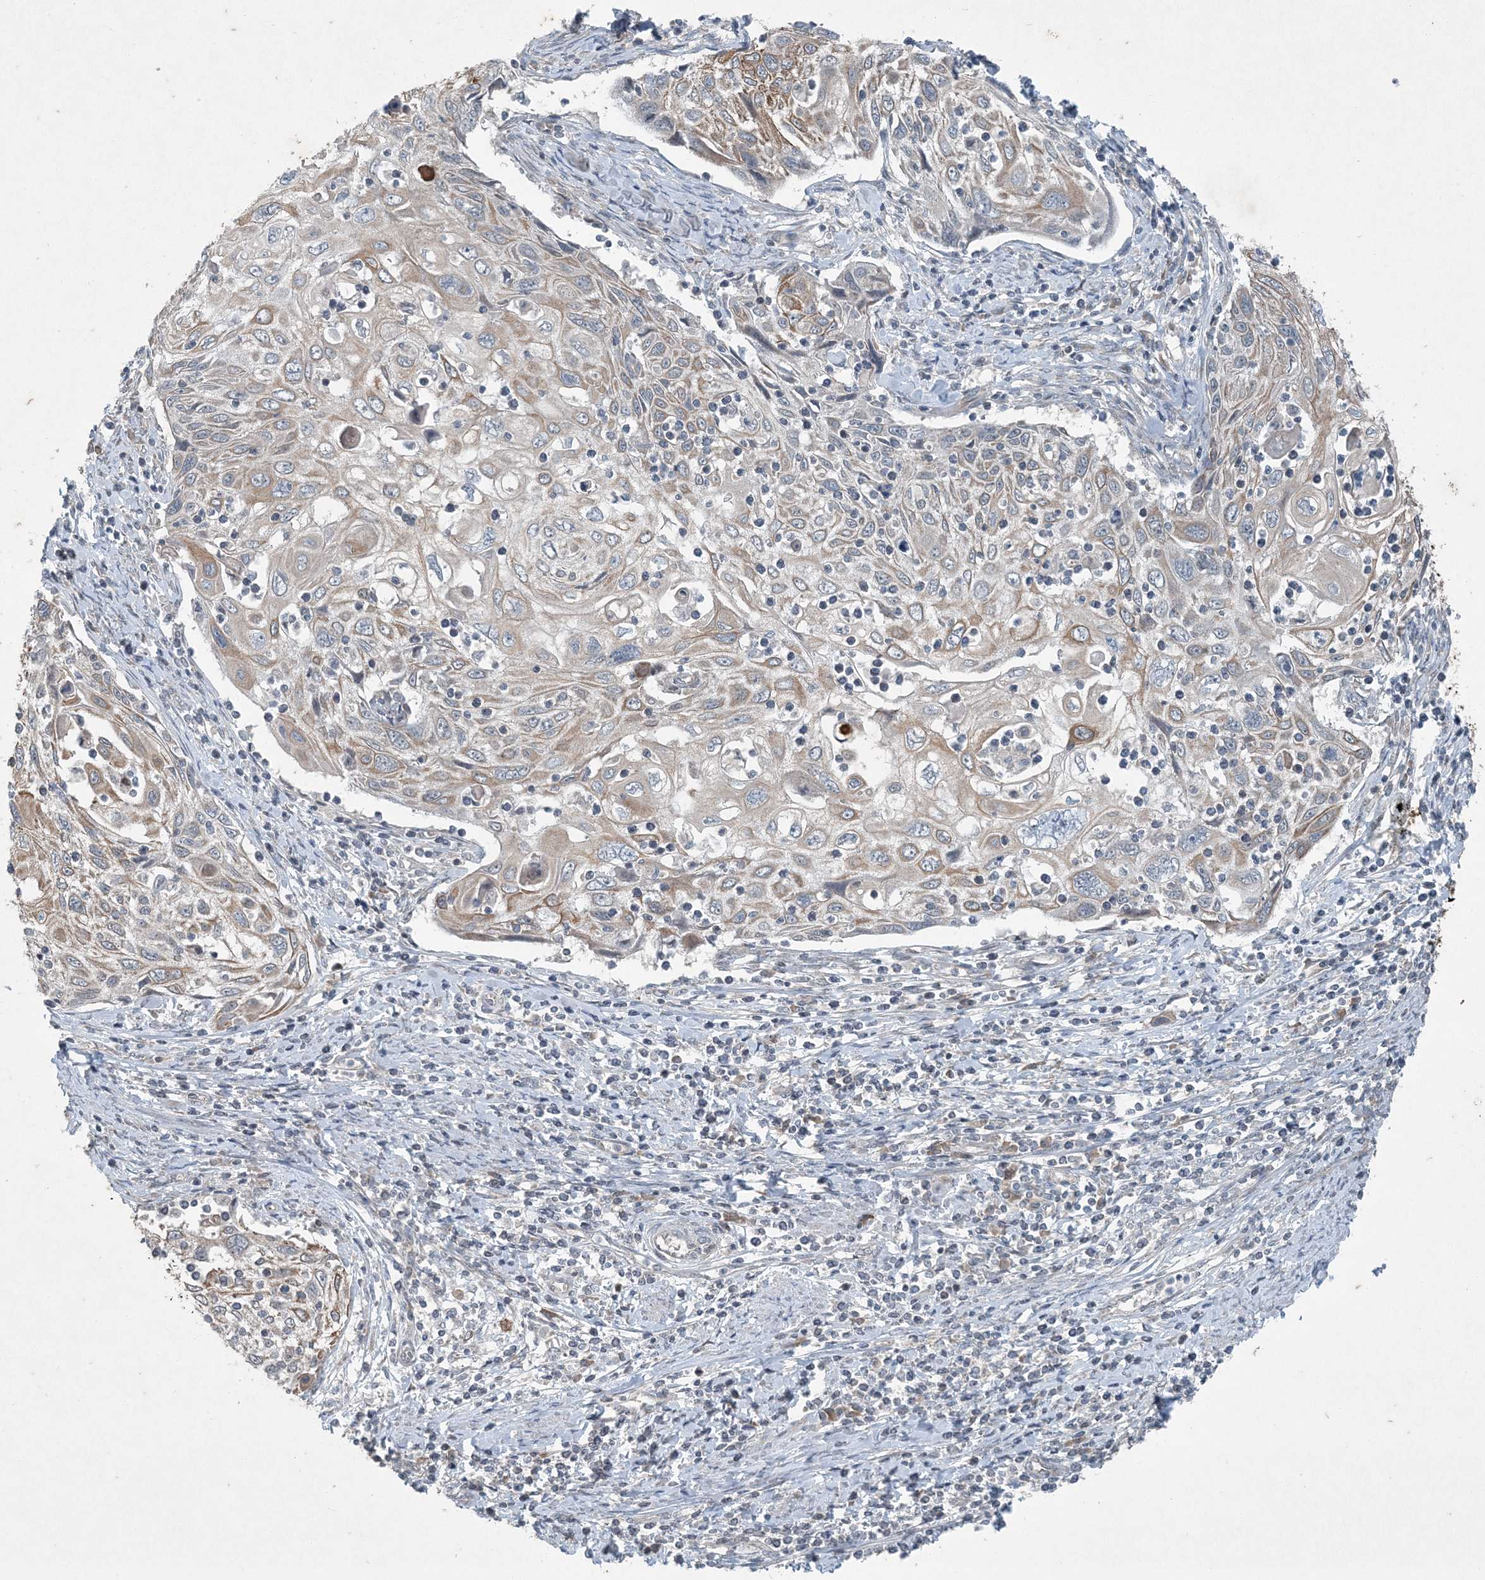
{"staining": {"intensity": "moderate", "quantity": "25%-75%", "location": "cytoplasmic/membranous"}, "tissue": "cervical cancer", "cell_type": "Tumor cells", "image_type": "cancer", "snomed": [{"axis": "morphology", "description": "Squamous cell carcinoma, NOS"}, {"axis": "topography", "description": "Cervix"}], "caption": "An image of squamous cell carcinoma (cervical) stained for a protein exhibits moderate cytoplasmic/membranous brown staining in tumor cells. (DAB IHC, brown staining for protein, blue staining for nuclei).", "gene": "PC", "patient": {"sex": "female", "age": 70}}